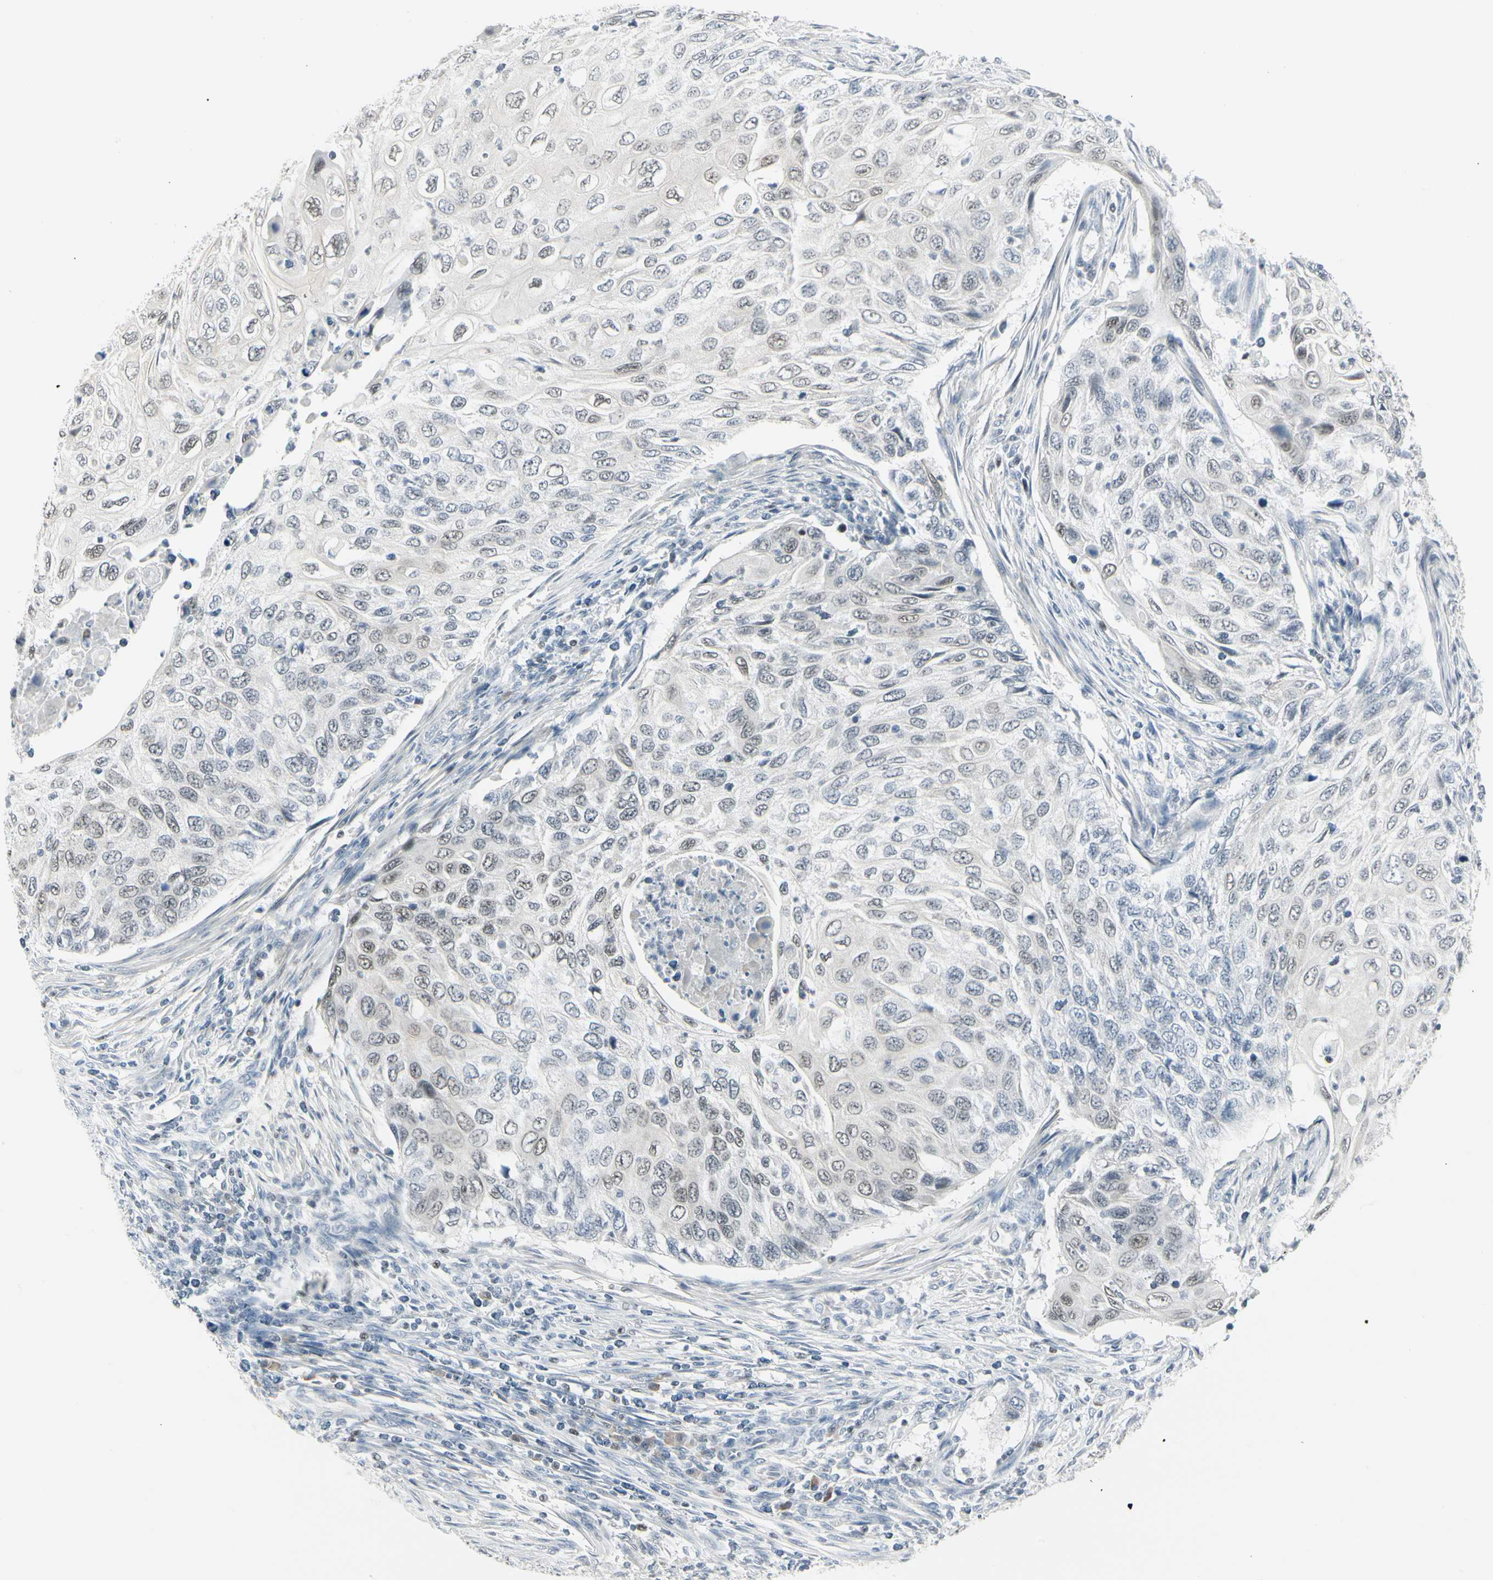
{"staining": {"intensity": "weak", "quantity": "<25%", "location": "nuclear"}, "tissue": "cervical cancer", "cell_type": "Tumor cells", "image_type": "cancer", "snomed": [{"axis": "morphology", "description": "Squamous cell carcinoma, NOS"}, {"axis": "topography", "description": "Cervix"}], "caption": "High power microscopy photomicrograph of an immunohistochemistry photomicrograph of cervical cancer (squamous cell carcinoma), revealing no significant positivity in tumor cells.", "gene": "ZBTB7B", "patient": {"sex": "female", "age": 70}}